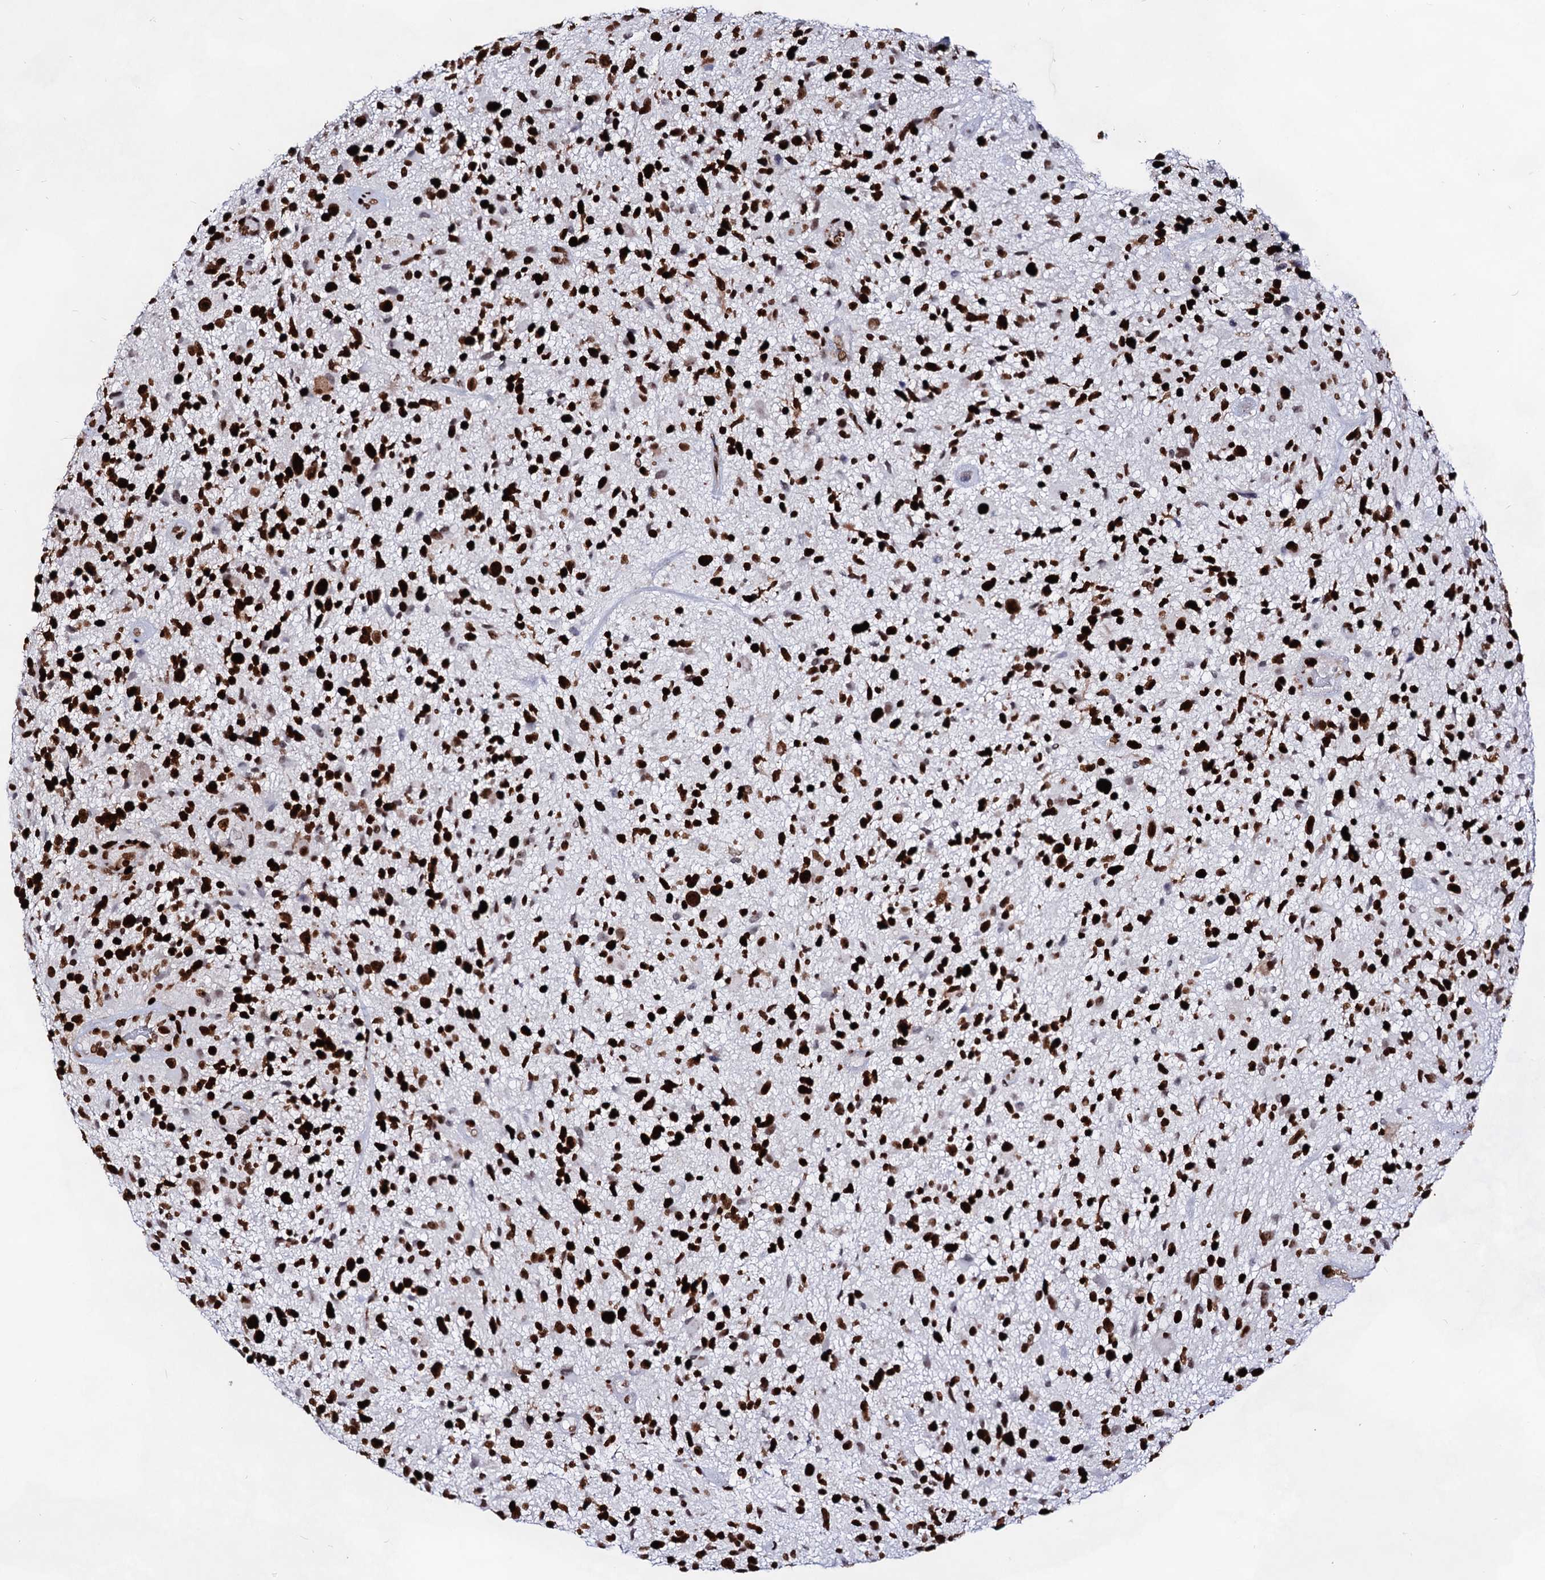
{"staining": {"intensity": "strong", "quantity": ">75%", "location": "nuclear"}, "tissue": "glioma", "cell_type": "Tumor cells", "image_type": "cancer", "snomed": [{"axis": "morphology", "description": "Glioma, malignant, High grade"}, {"axis": "topography", "description": "Brain"}], "caption": "Tumor cells display high levels of strong nuclear staining in approximately >75% of cells in glioma. (brown staining indicates protein expression, while blue staining denotes nuclei).", "gene": "HMGB2", "patient": {"sex": "male", "age": 47}}